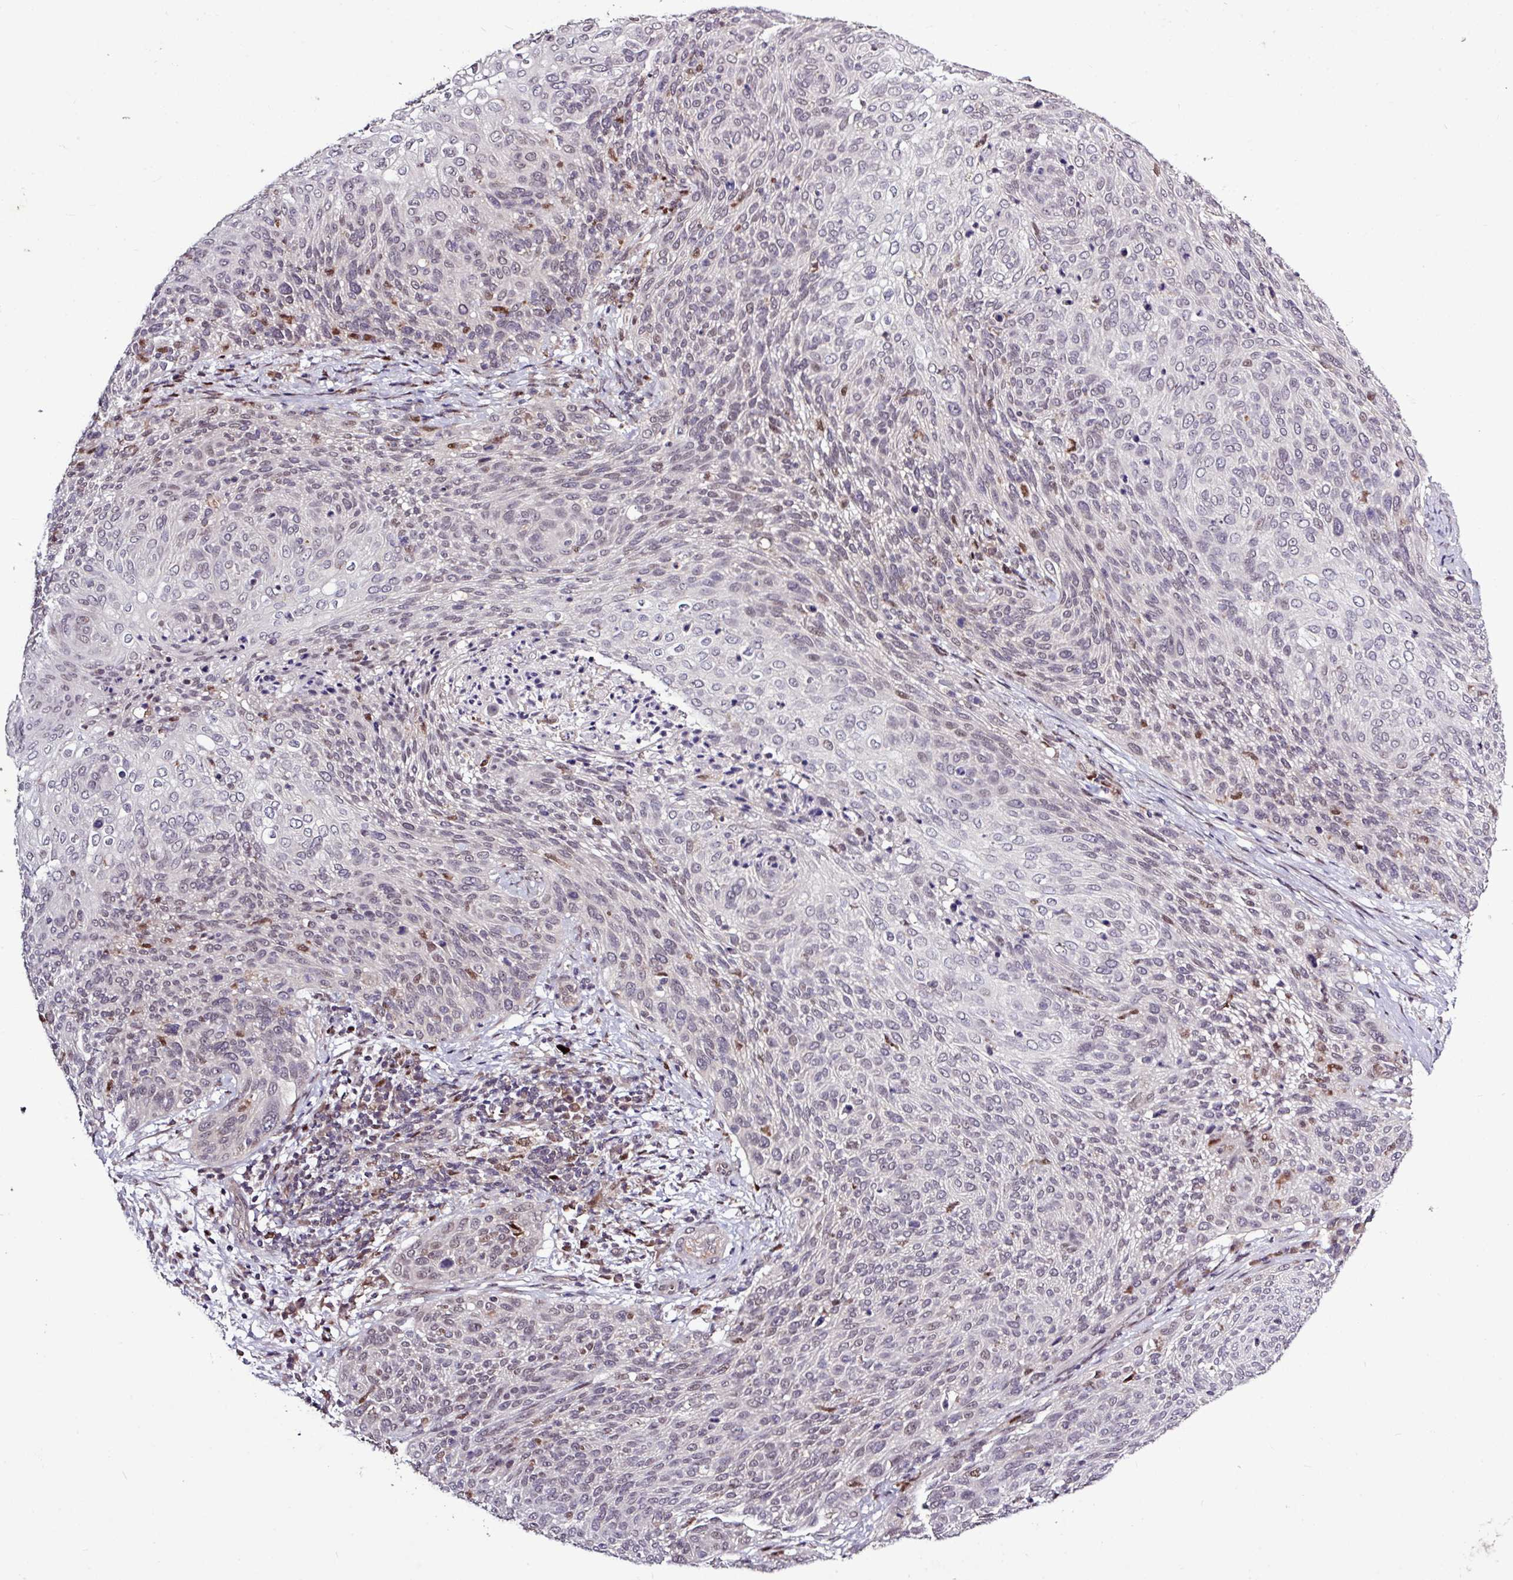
{"staining": {"intensity": "negative", "quantity": "none", "location": "none"}, "tissue": "cervical cancer", "cell_type": "Tumor cells", "image_type": "cancer", "snomed": [{"axis": "morphology", "description": "Squamous cell carcinoma, NOS"}, {"axis": "topography", "description": "Cervix"}], "caption": "This photomicrograph is of squamous cell carcinoma (cervical) stained with immunohistochemistry (IHC) to label a protein in brown with the nuclei are counter-stained blue. There is no positivity in tumor cells. (DAB immunohistochemistry with hematoxylin counter stain).", "gene": "SKIC2", "patient": {"sex": "female", "age": 31}}